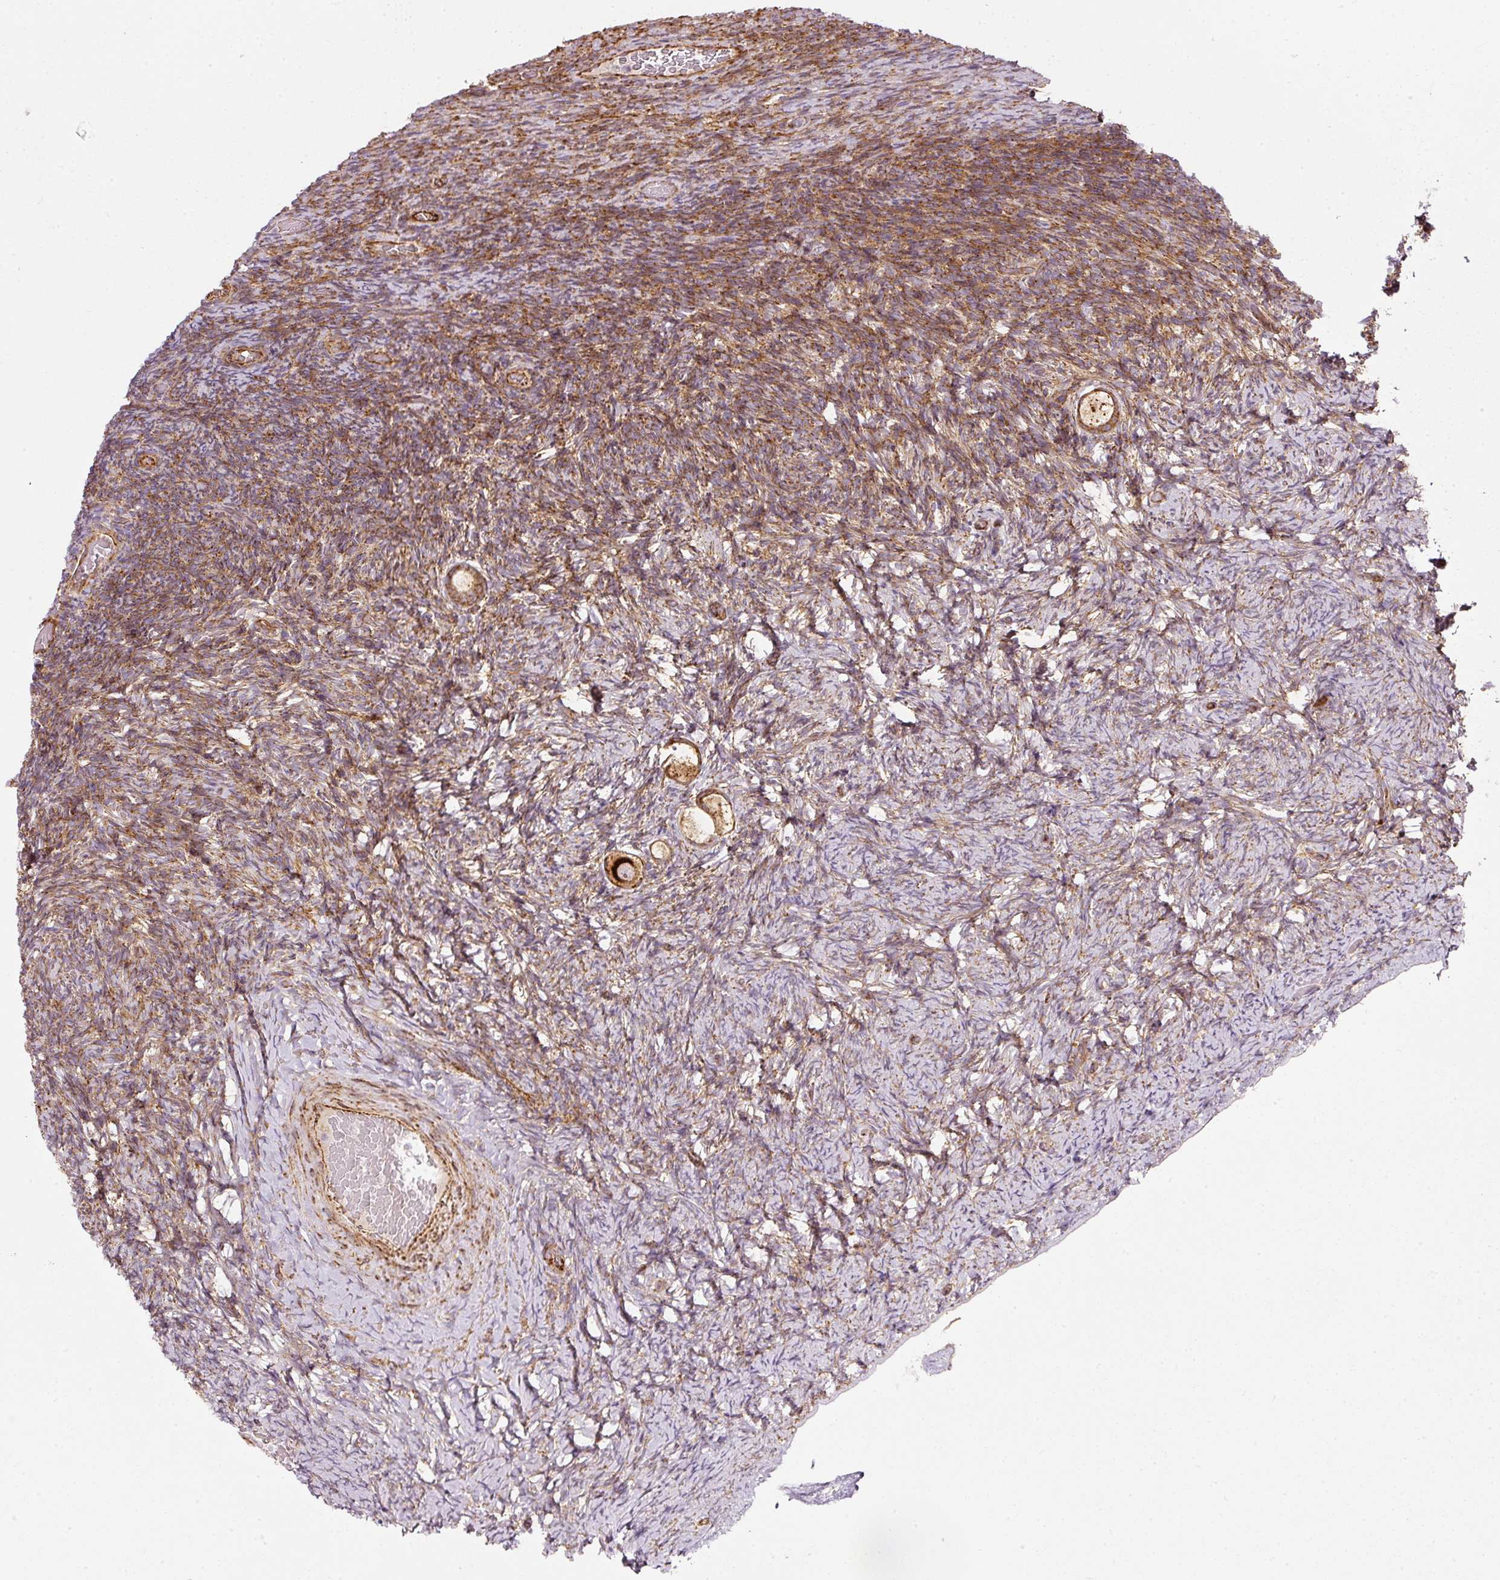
{"staining": {"intensity": "strong", "quantity": ">75%", "location": "cytoplasmic/membranous"}, "tissue": "ovary", "cell_type": "Follicle cells", "image_type": "normal", "snomed": [{"axis": "morphology", "description": "Normal tissue, NOS"}, {"axis": "topography", "description": "Ovary"}], "caption": "Ovary stained with DAB (3,3'-diaminobenzidine) IHC displays high levels of strong cytoplasmic/membranous expression in approximately >75% of follicle cells. Ihc stains the protein in brown and the nuclei are stained blue.", "gene": "ISCU", "patient": {"sex": "female", "age": 34}}